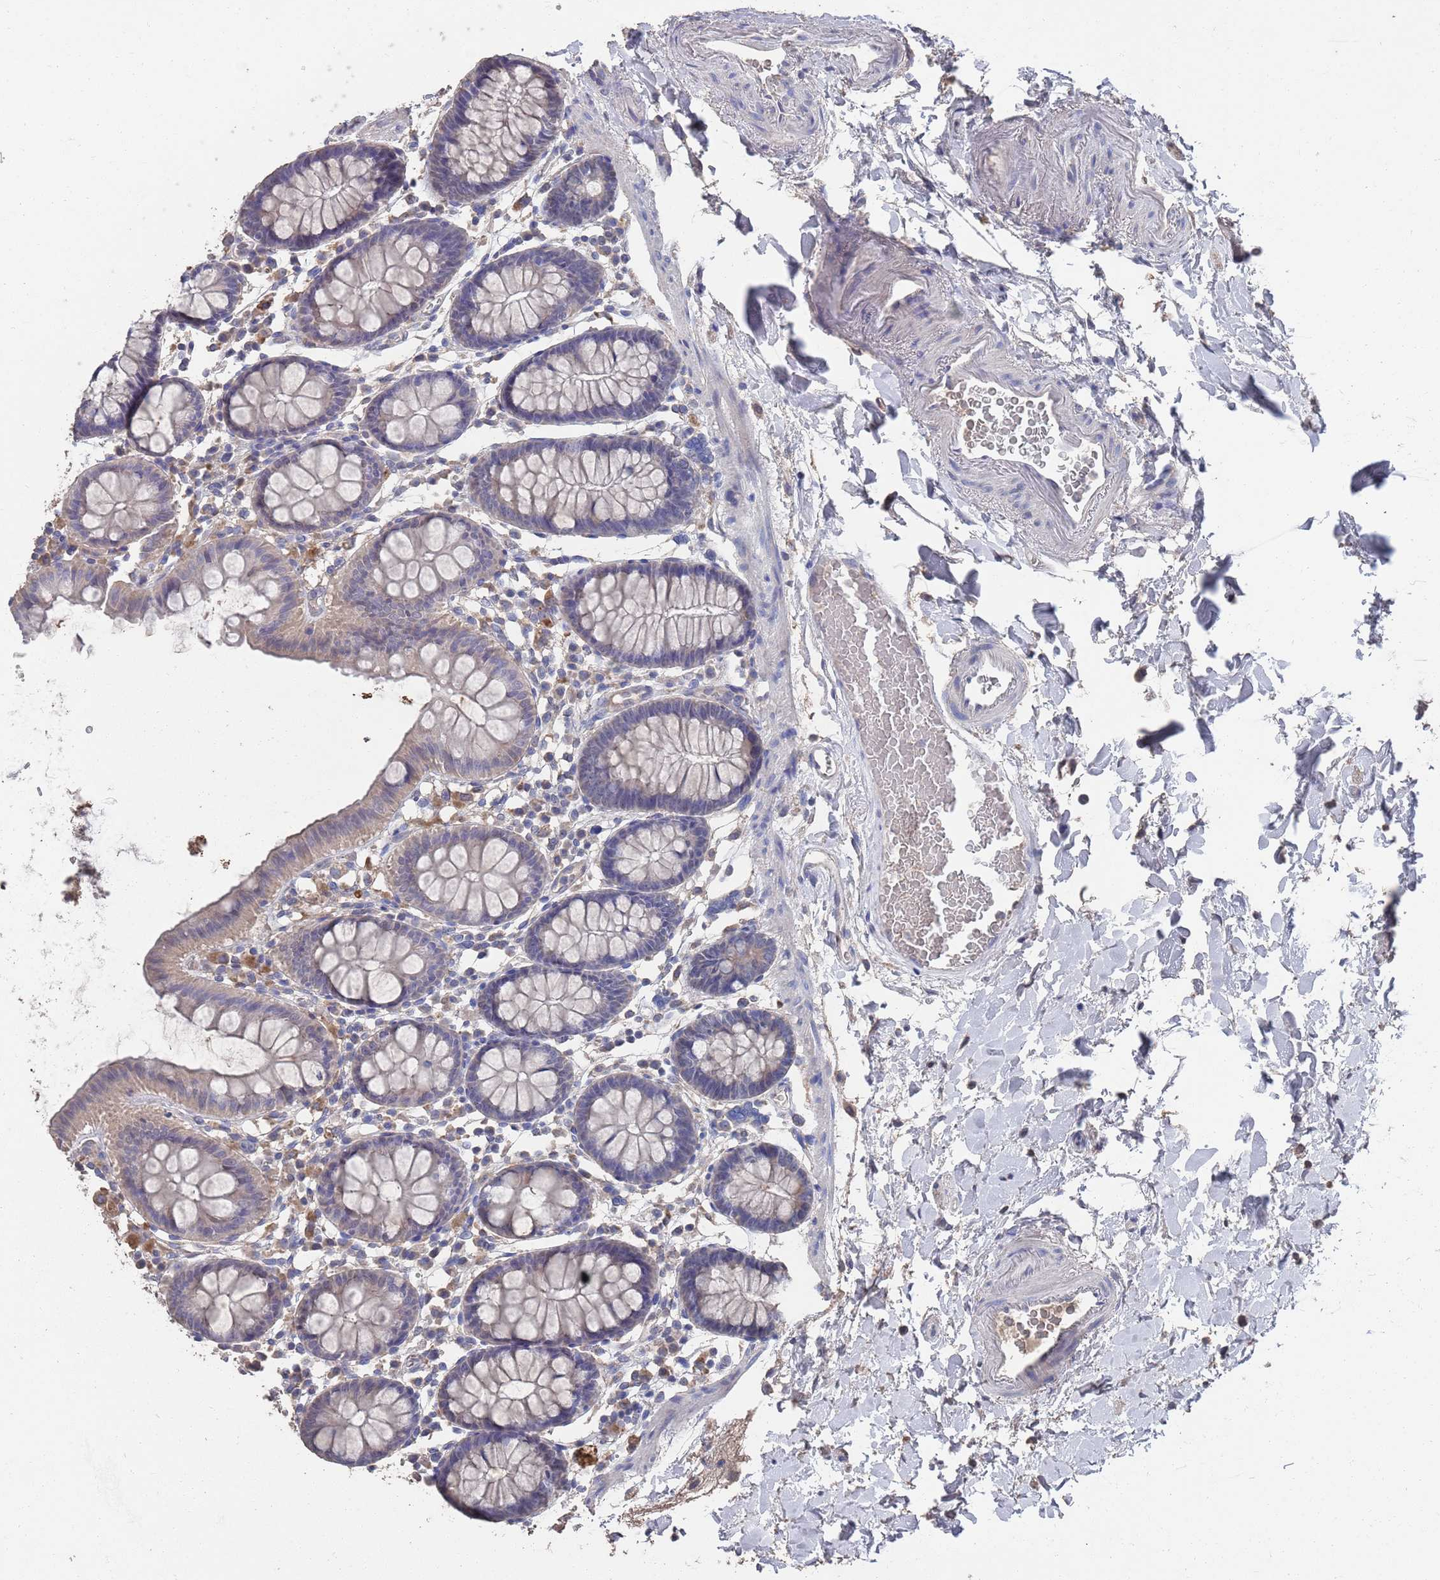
{"staining": {"intensity": "weak", "quantity": ">75%", "location": "cytoplasmic/membranous"}, "tissue": "colon", "cell_type": "Endothelial cells", "image_type": "normal", "snomed": [{"axis": "morphology", "description": "Normal tissue, NOS"}, {"axis": "topography", "description": "Colon"}], "caption": "Protein staining of normal colon reveals weak cytoplasmic/membranous positivity in about >75% of endothelial cells.", "gene": "BTBD18", "patient": {"sex": "male", "age": 75}}